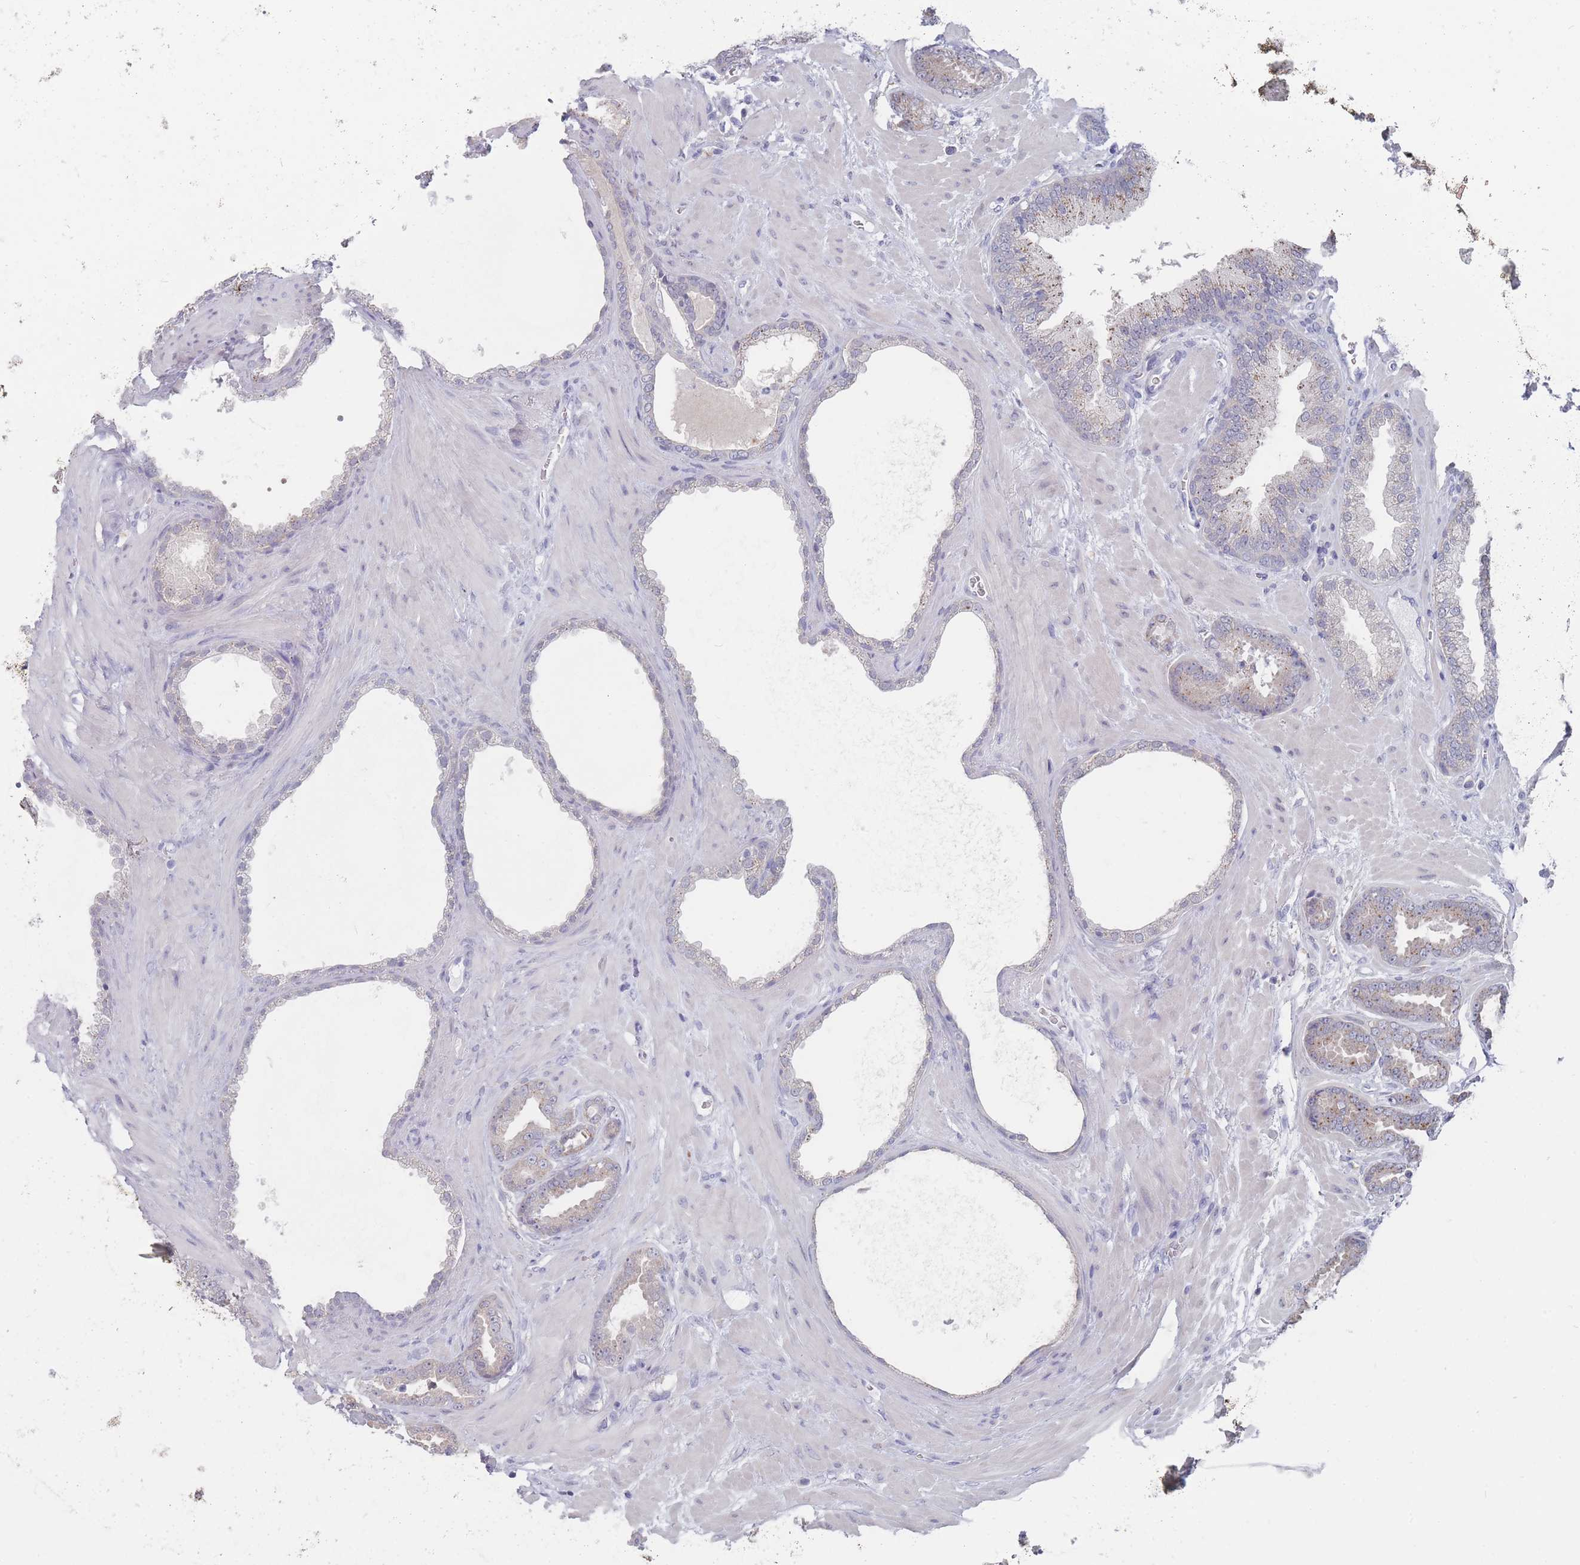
{"staining": {"intensity": "weak", "quantity": "<25%", "location": "cytoplasmic/membranous"}, "tissue": "prostate cancer", "cell_type": "Tumor cells", "image_type": "cancer", "snomed": [{"axis": "morphology", "description": "Adenocarcinoma, Low grade"}, {"axis": "topography", "description": "Prostate"}], "caption": "DAB immunohistochemical staining of human prostate cancer shows no significant positivity in tumor cells.", "gene": "CYP51A1", "patient": {"sex": "male", "age": 62}}